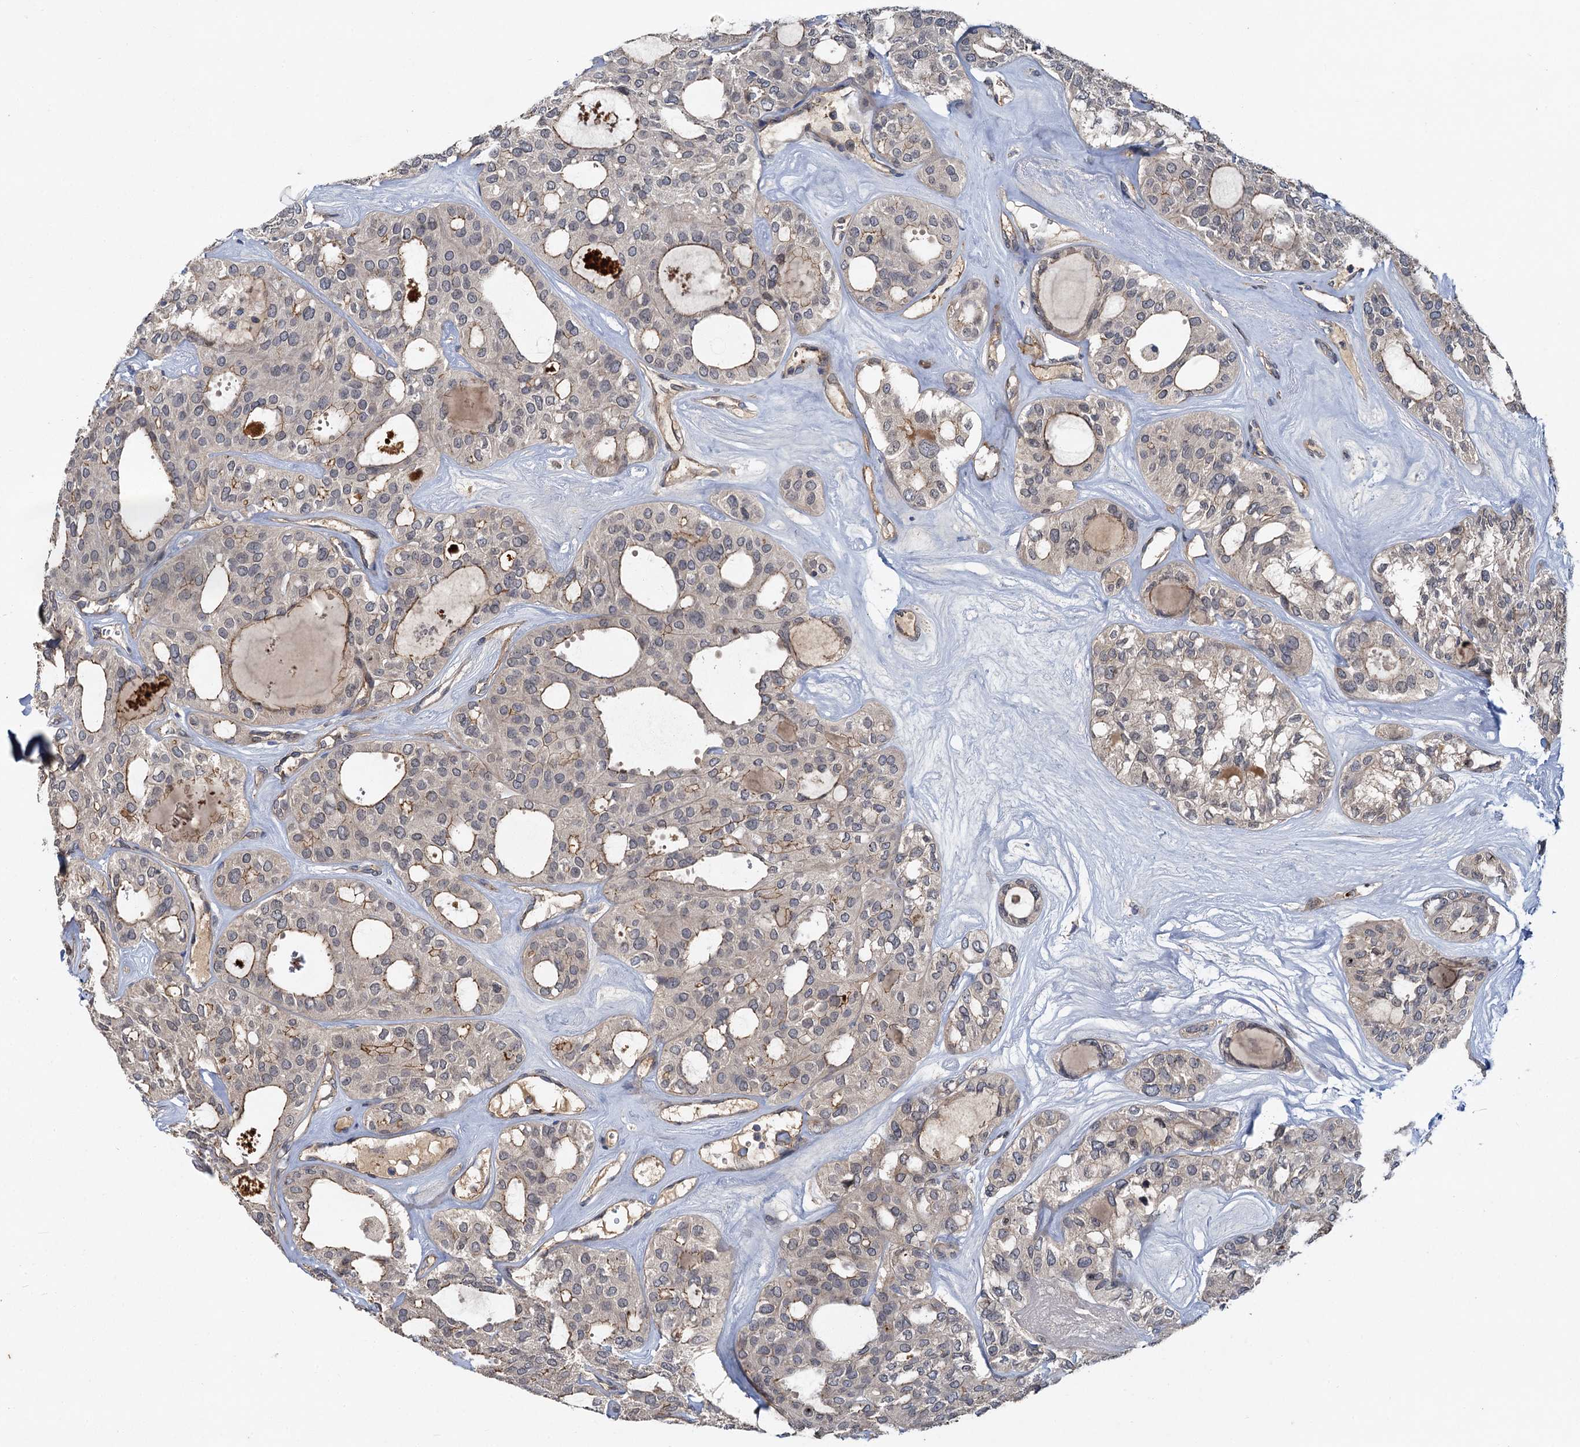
{"staining": {"intensity": "weak", "quantity": "25%-75%", "location": "cytoplasmic/membranous"}, "tissue": "thyroid cancer", "cell_type": "Tumor cells", "image_type": "cancer", "snomed": [{"axis": "morphology", "description": "Follicular adenoma carcinoma, NOS"}, {"axis": "topography", "description": "Thyroid gland"}], "caption": "Tumor cells show low levels of weak cytoplasmic/membranous positivity in about 25%-75% of cells in human follicular adenoma carcinoma (thyroid).", "gene": "ZNF324", "patient": {"sex": "male", "age": 75}}